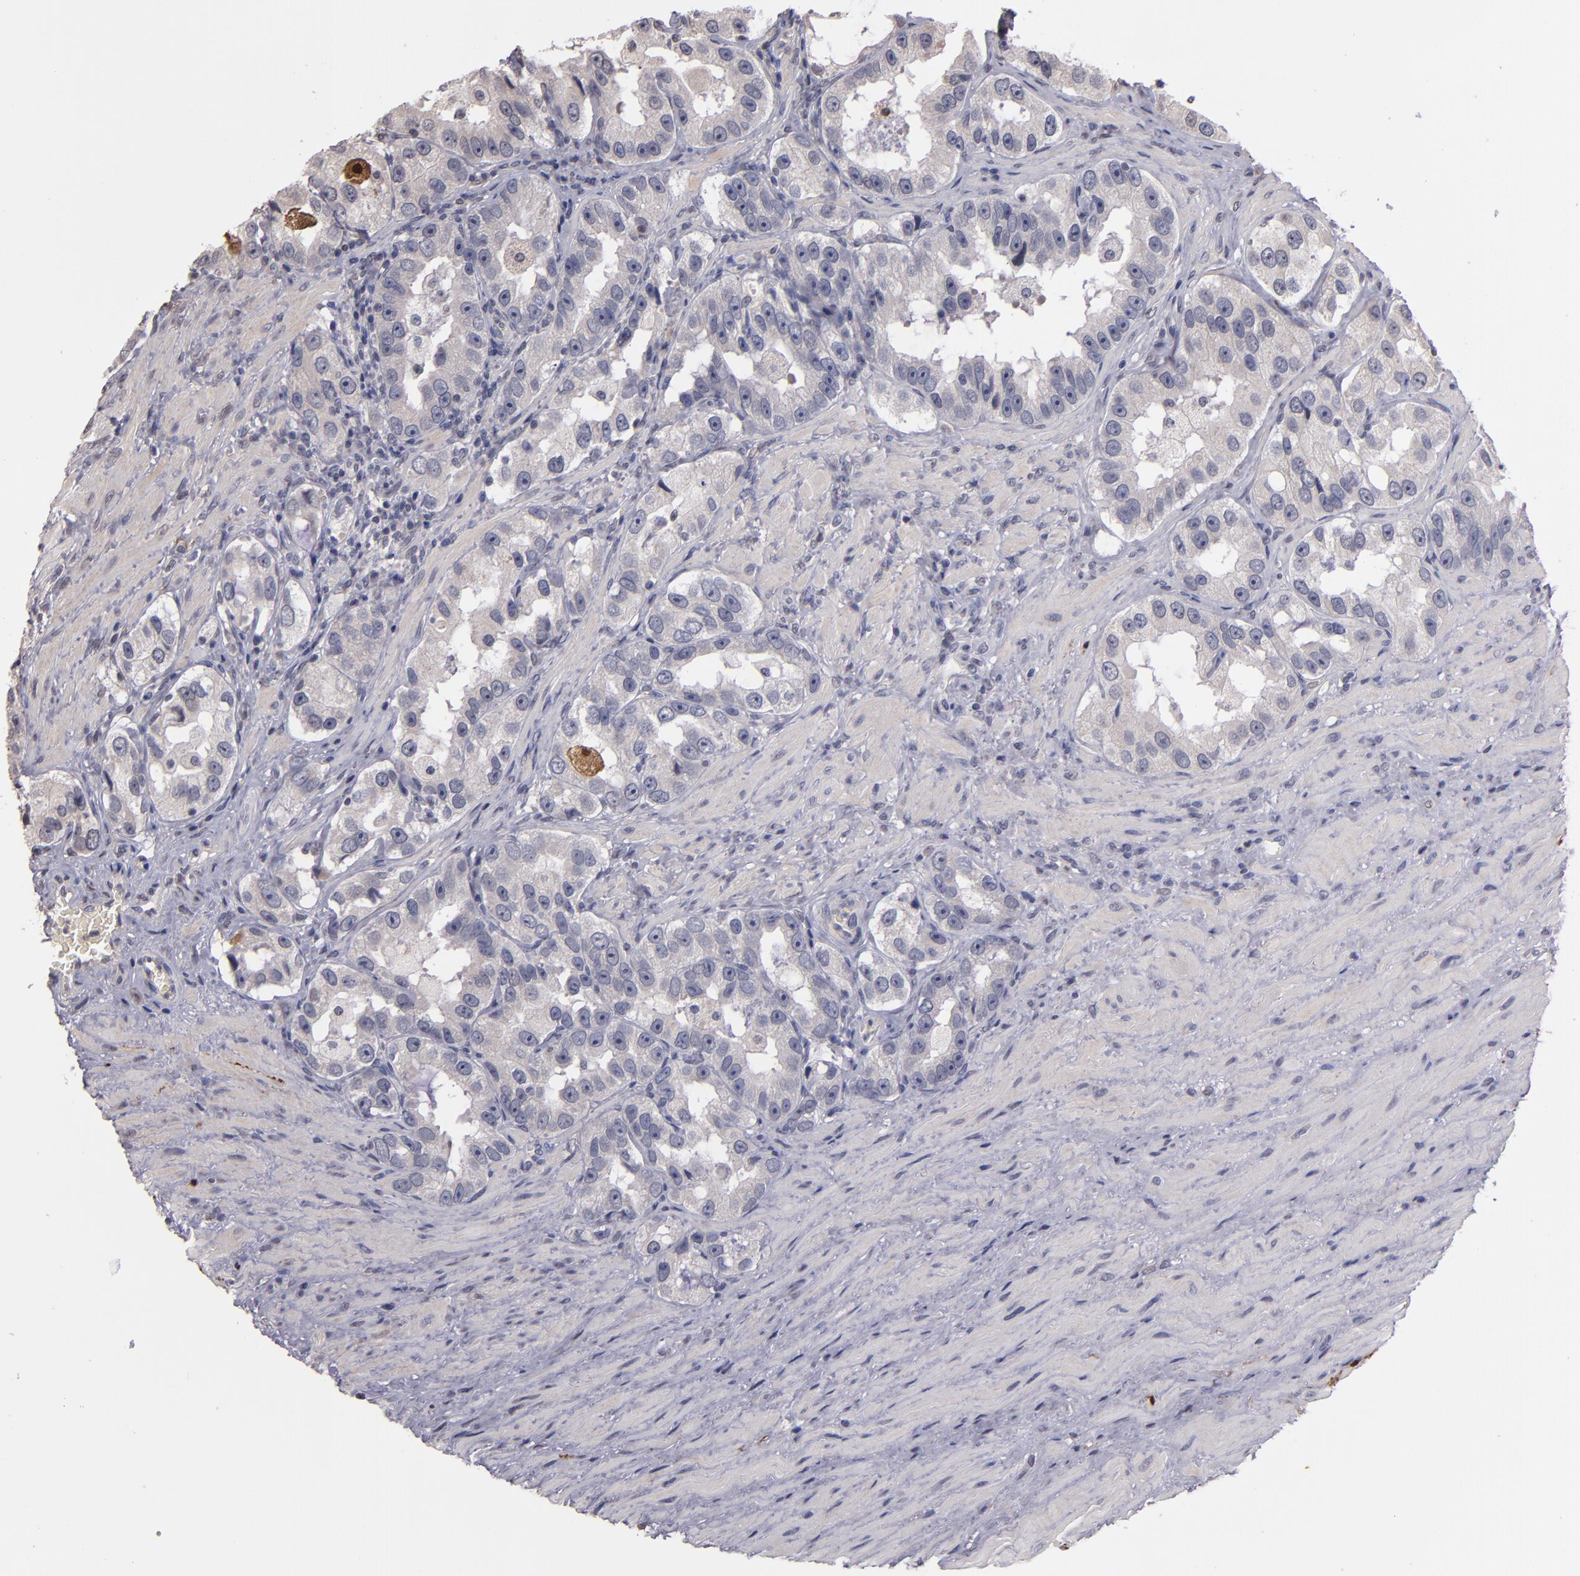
{"staining": {"intensity": "negative", "quantity": "none", "location": "none"}, "tissue": "prostate cancer", "cell_type": "Tumor cells", "image_type": "cancer", "snomed": [{"axis": "morphology", "description": "Adenocarcinoma, High grade"}, {"axis": "topography", "description": "Prostate"}], "caption": "Immunohistochemistry of prostate cancer reveals no staining in tumor cells.", "gene": "S100A1", "patient": {"sex": "male", "age": 63}}